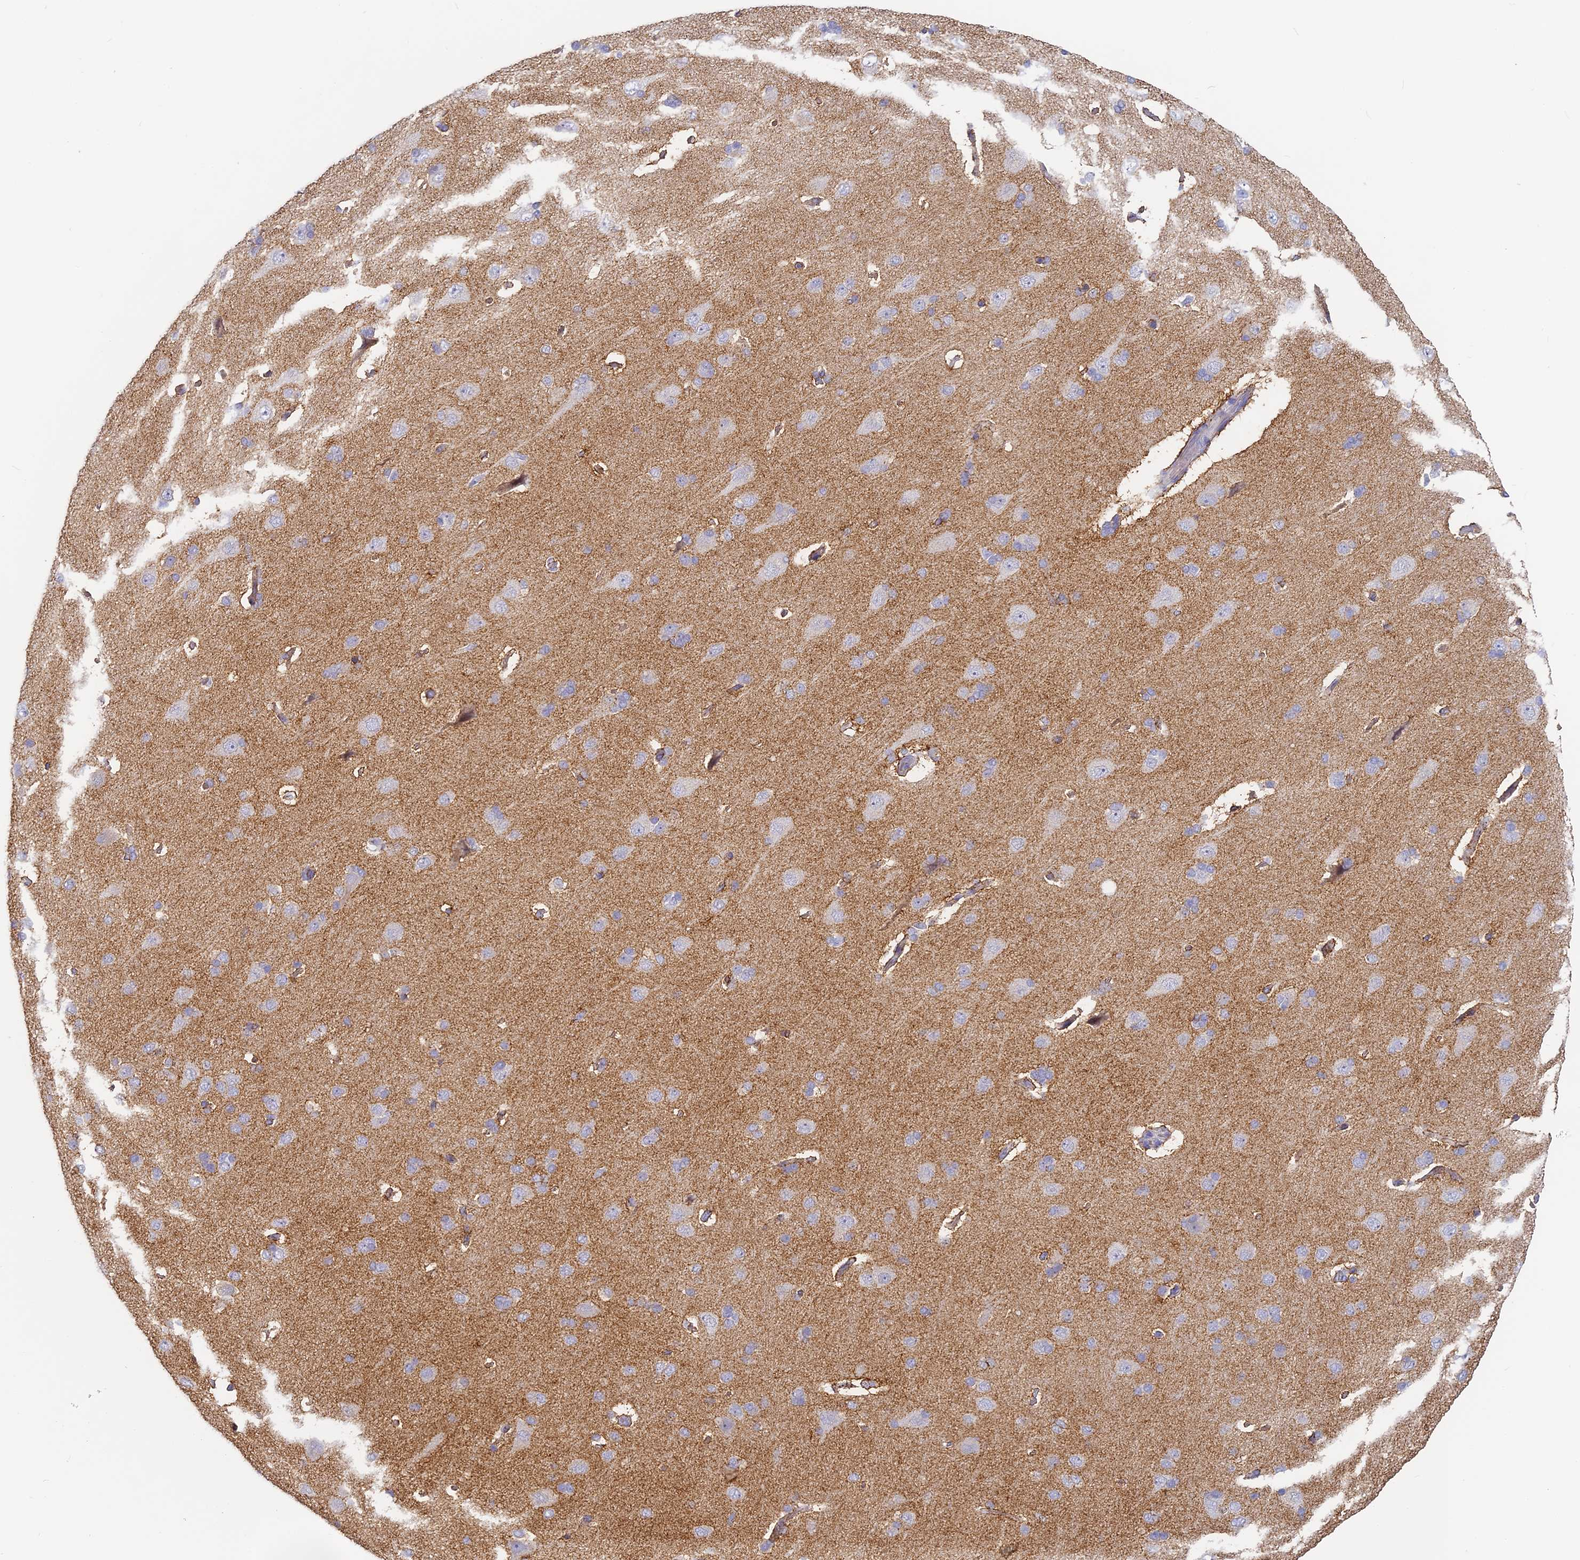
{"staining": {"intensity": "negative", "quantity": "none", "location": "none"}, "tissue": "cerebral cortex", "cell_type": "Endothelial cells", "image_type": "normal", "snomed": [{"axis": "morphology", "description": "Normal tissue, NOS"}, {"axis": "topography", "description": "Cerebral cortex"}], "caption": "The immunohistochemistry histopathology image has no significant positivity in endothelial cells of cerebral cortex.", "gene": "GJA1", "patient": {"sex": "male", "age": 62}}